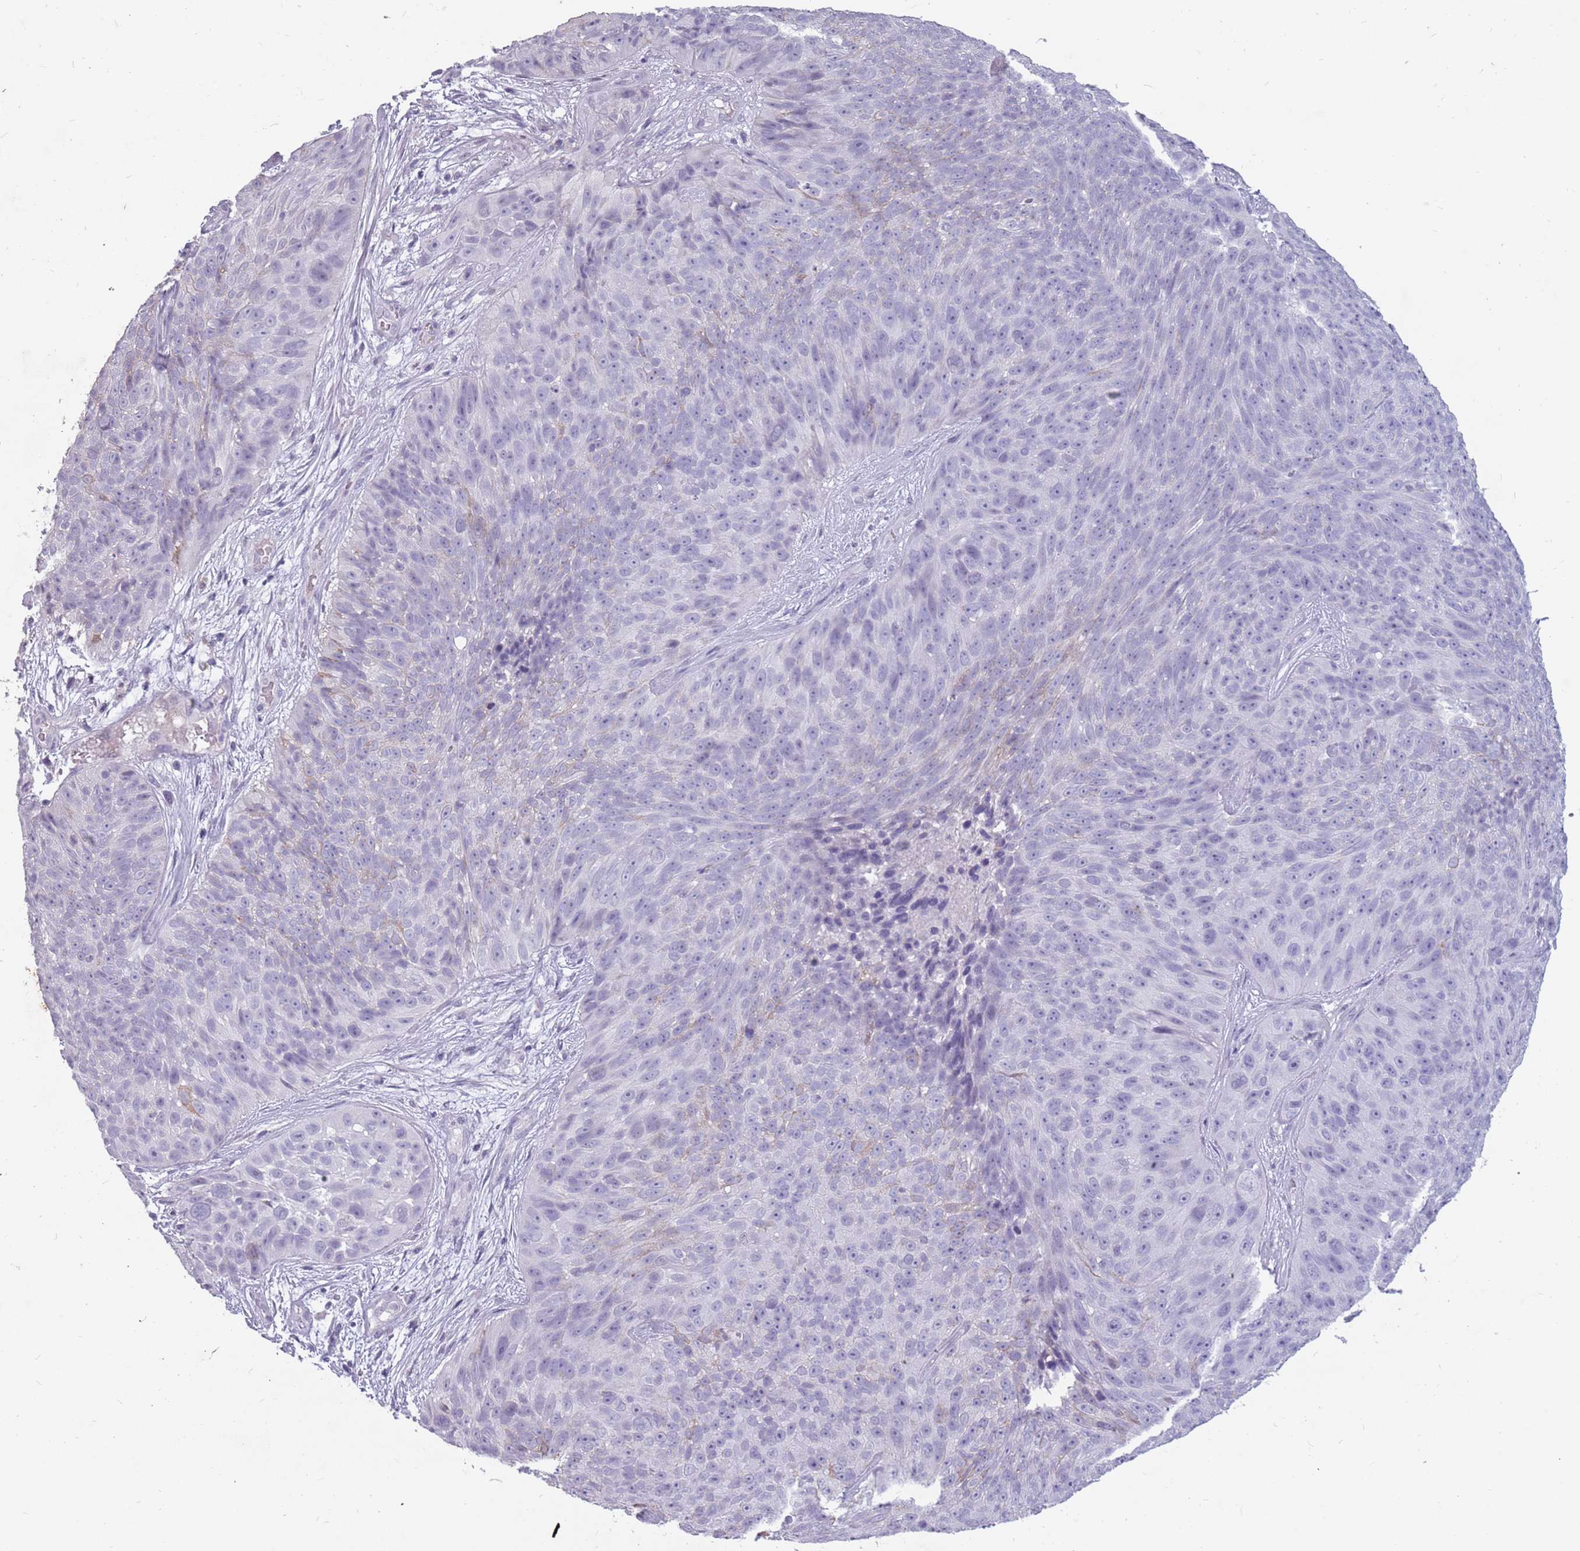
{"staining": {"intensity": "negative", "quantity": "none", "location": "none"}, "tissue": "skin cancer", "cell_type": "Tumor cells", "image_type": "cancer", "snomed": [{"axis": "morphology", "description": "Squamous cell carcinoma, NOS"}, {"axis": "topography", "description": "Skin"}], "caption": "This is an immunohistochemistry photomicrograph of skin cancer. There is no staining in tumor cells.", "gene": "NEK6", "patient": {"sex": "female", "age": 87}}